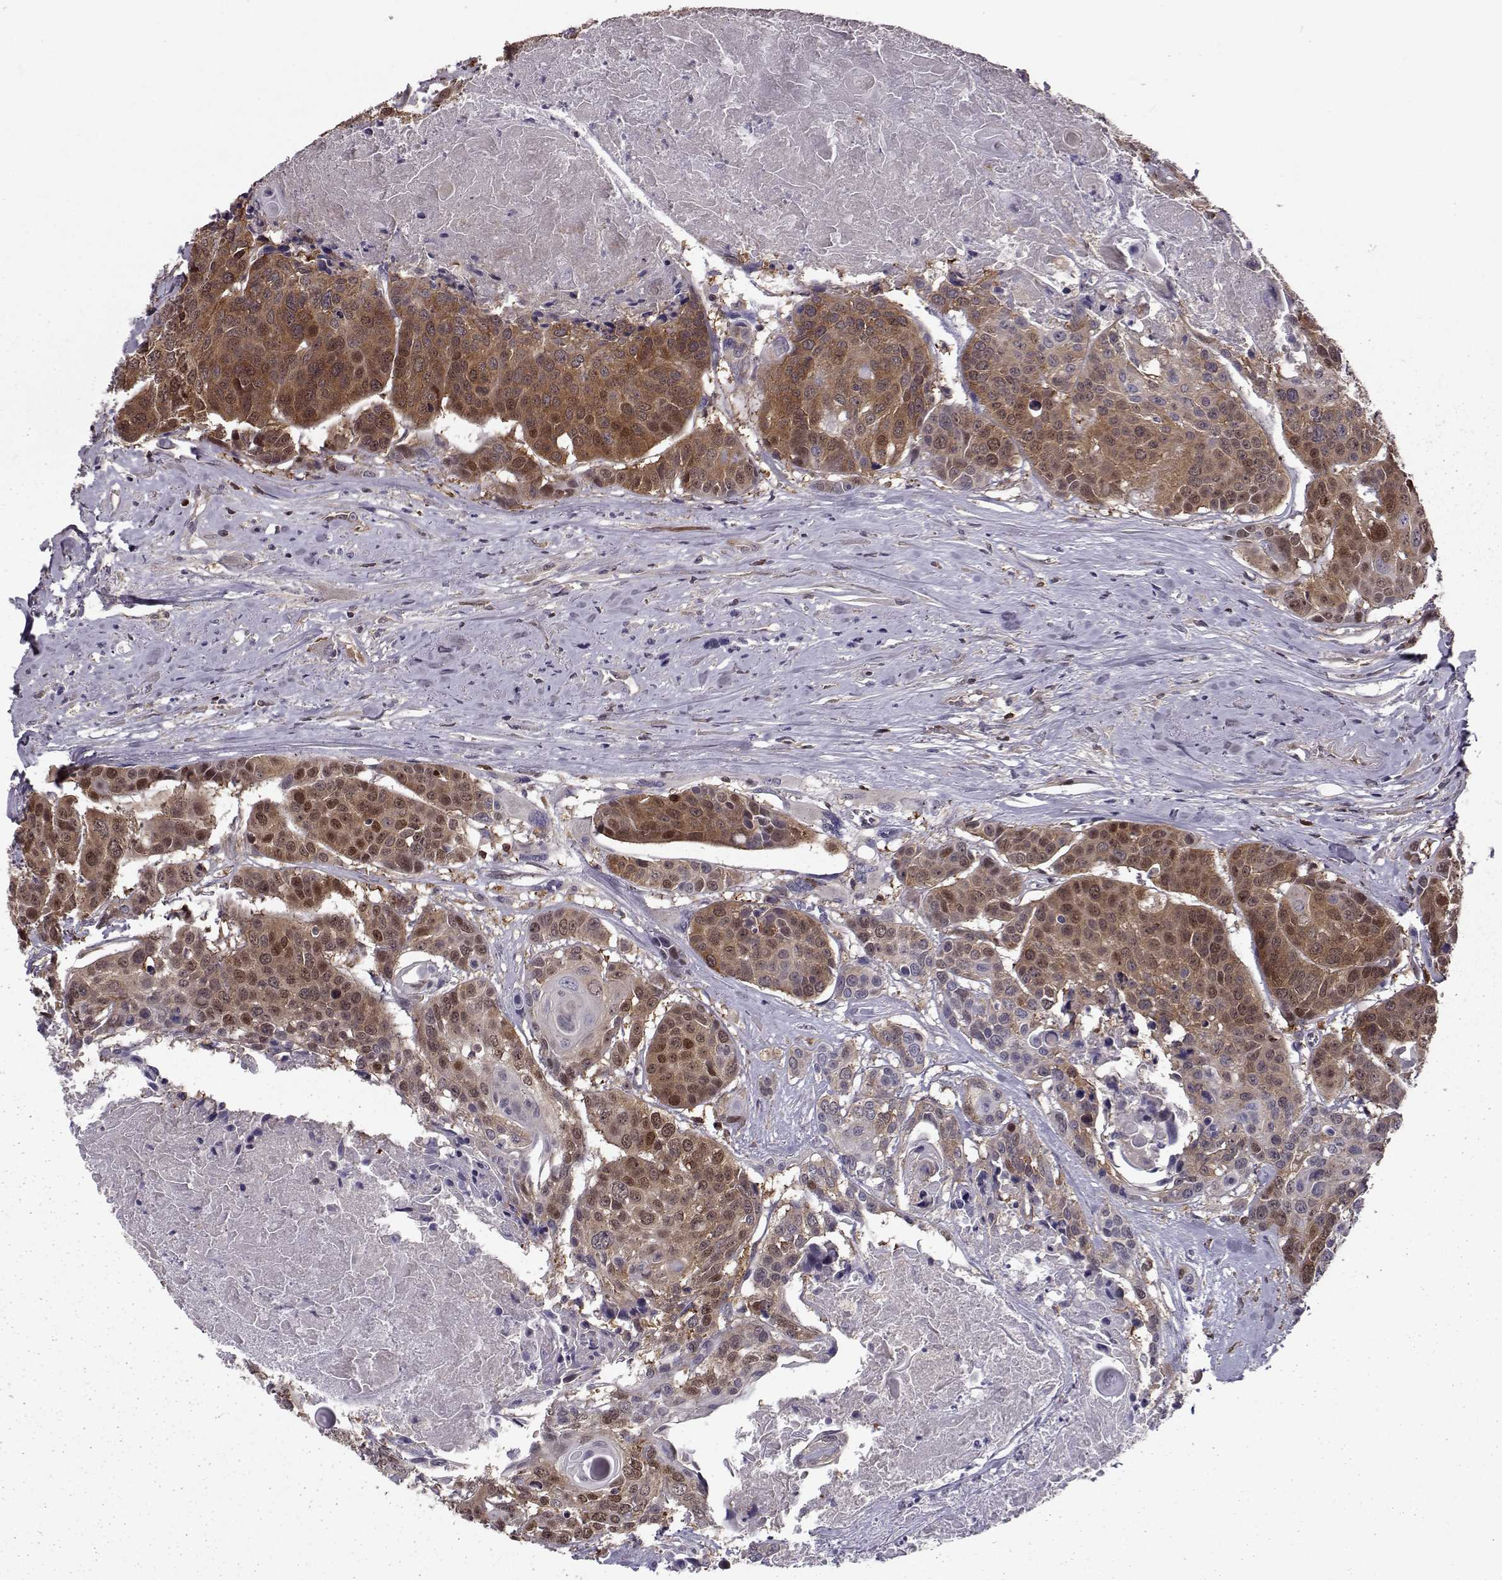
{"staining": {"intensity": "strong", "quantity": "<25%", "location": "cytoplasmic/membranous,nuclear"}, "tissue": "head and neck cancer", "cell_type": "Tumor cells", "image_type": "cancer", "snomed": [{"axis": "morphology", "description": "Squamous cell carcinoma, NOS"}, {"axis": "topography", "description": "Oral tissue"}, {"axis": "topography", "description": "Head-Neck"}], "caption": "IHC (DAB (3,3'-diaminobenzidine)) staining of head and neck squamous cell carcinoma shows strong cytoplasmic/membranous and nuclear protein staining in about <25% of tumor cells. The protein is stained brown, and the nuclei are stained in blue (DAB IHC with brightfield microscopy, high magnification).", "gene": "RANBP1", "patient": {"sex": "male", "age": 56}}